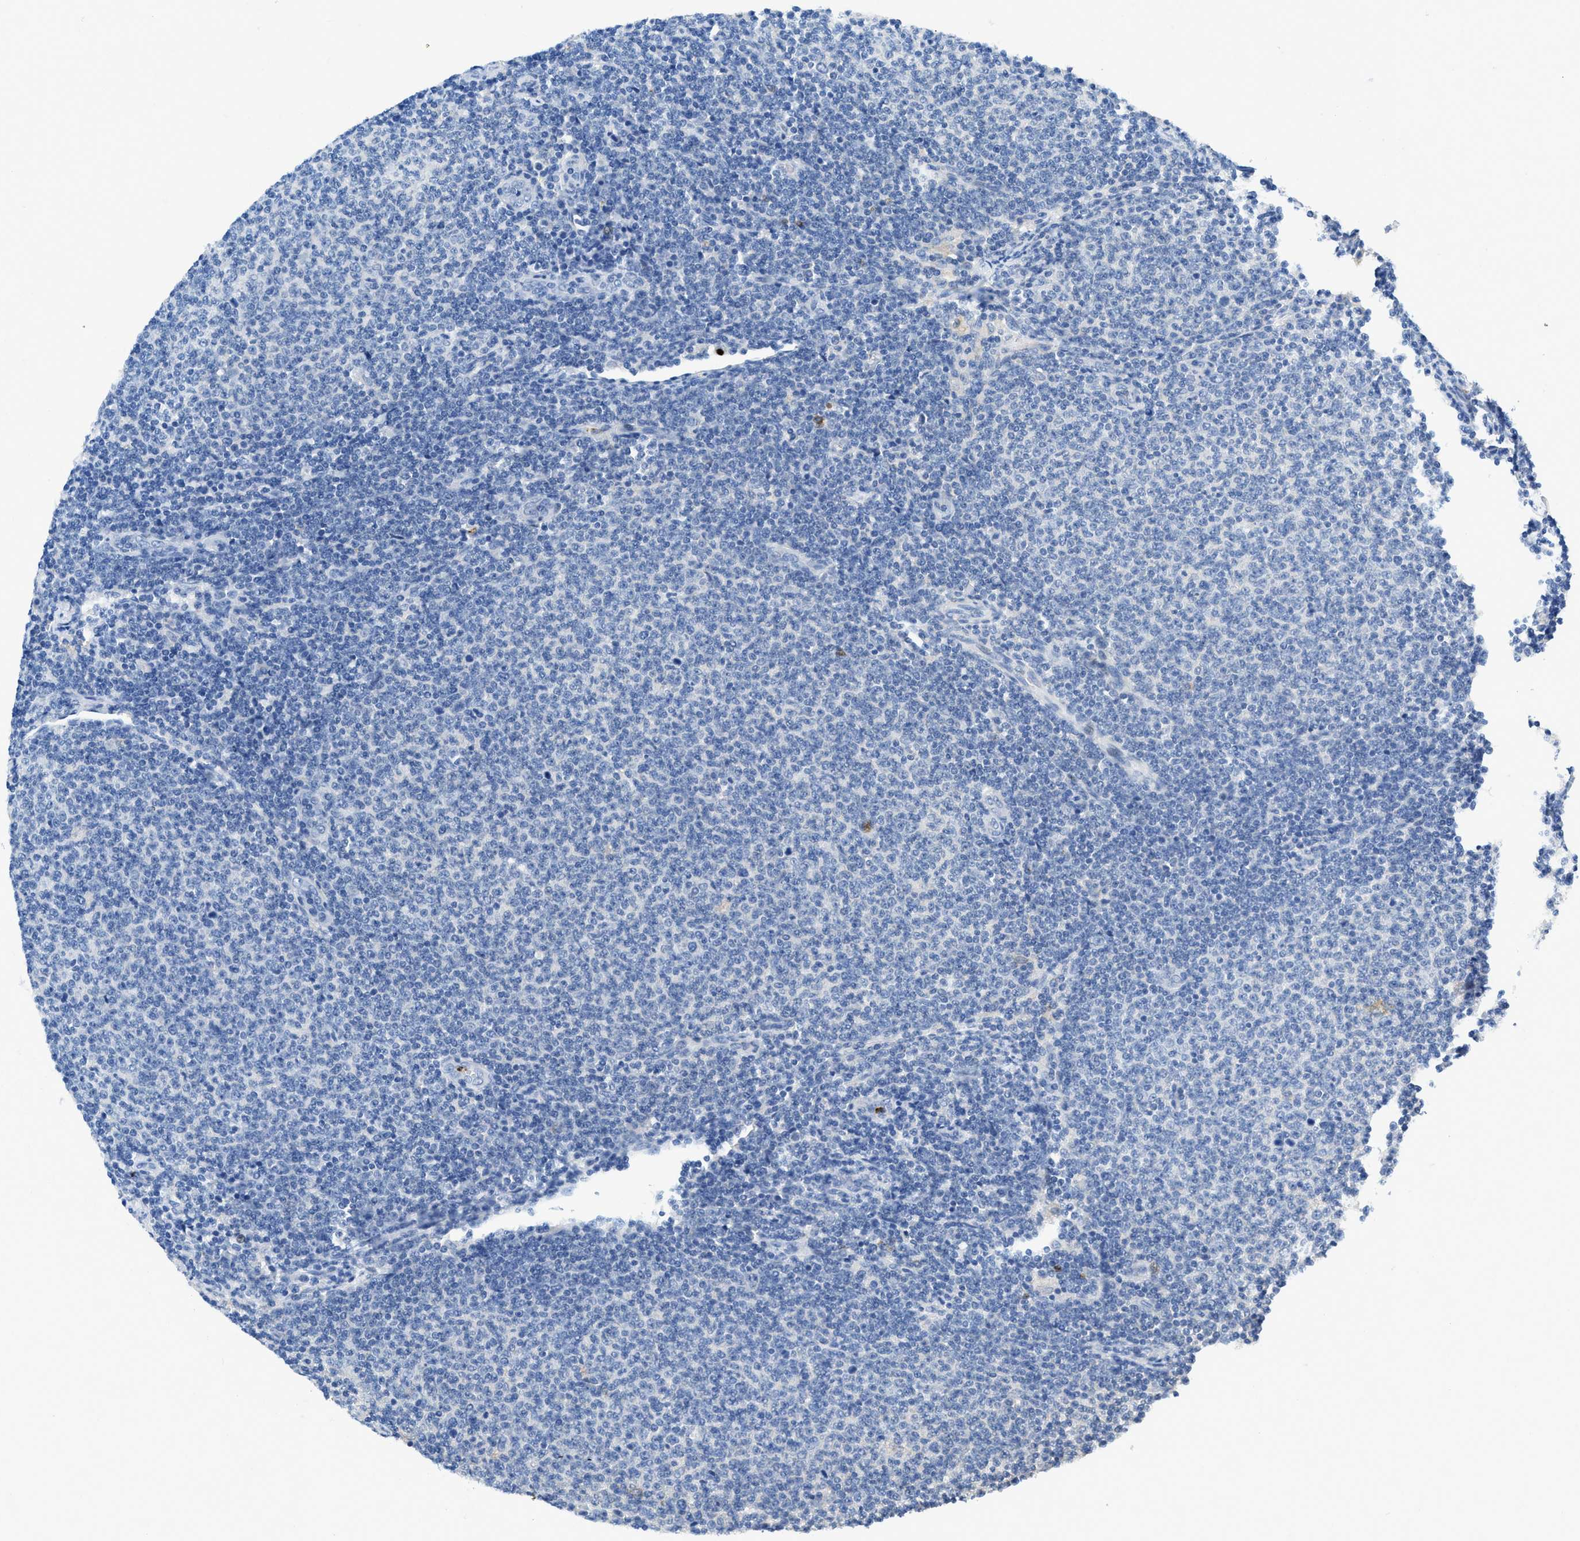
{"staining": {"intensity": "negative", "quantity": "none", "location": "none"}, "tissue": "lymphoma", "cell_type": "Tumor cells", "image_type": "cancer", "snomed": [{"axis": "morphology", "description": "Malignant lymphoma, non-Hodgkin's type, Low grade"}, {"axis": "topography", "description": "Lymph node"}], "caption": "Immunohistochemistry histopathology image of neoplastic tissue: human low-grade malignant lymphoma, non-Hodgkin's type stained with DAB (3,3'-diaminobenzidine) exhibits no significant protein positivity in tumor cells.", "gene": "NEB", "patient": {"sex": "male", "age": 66}}